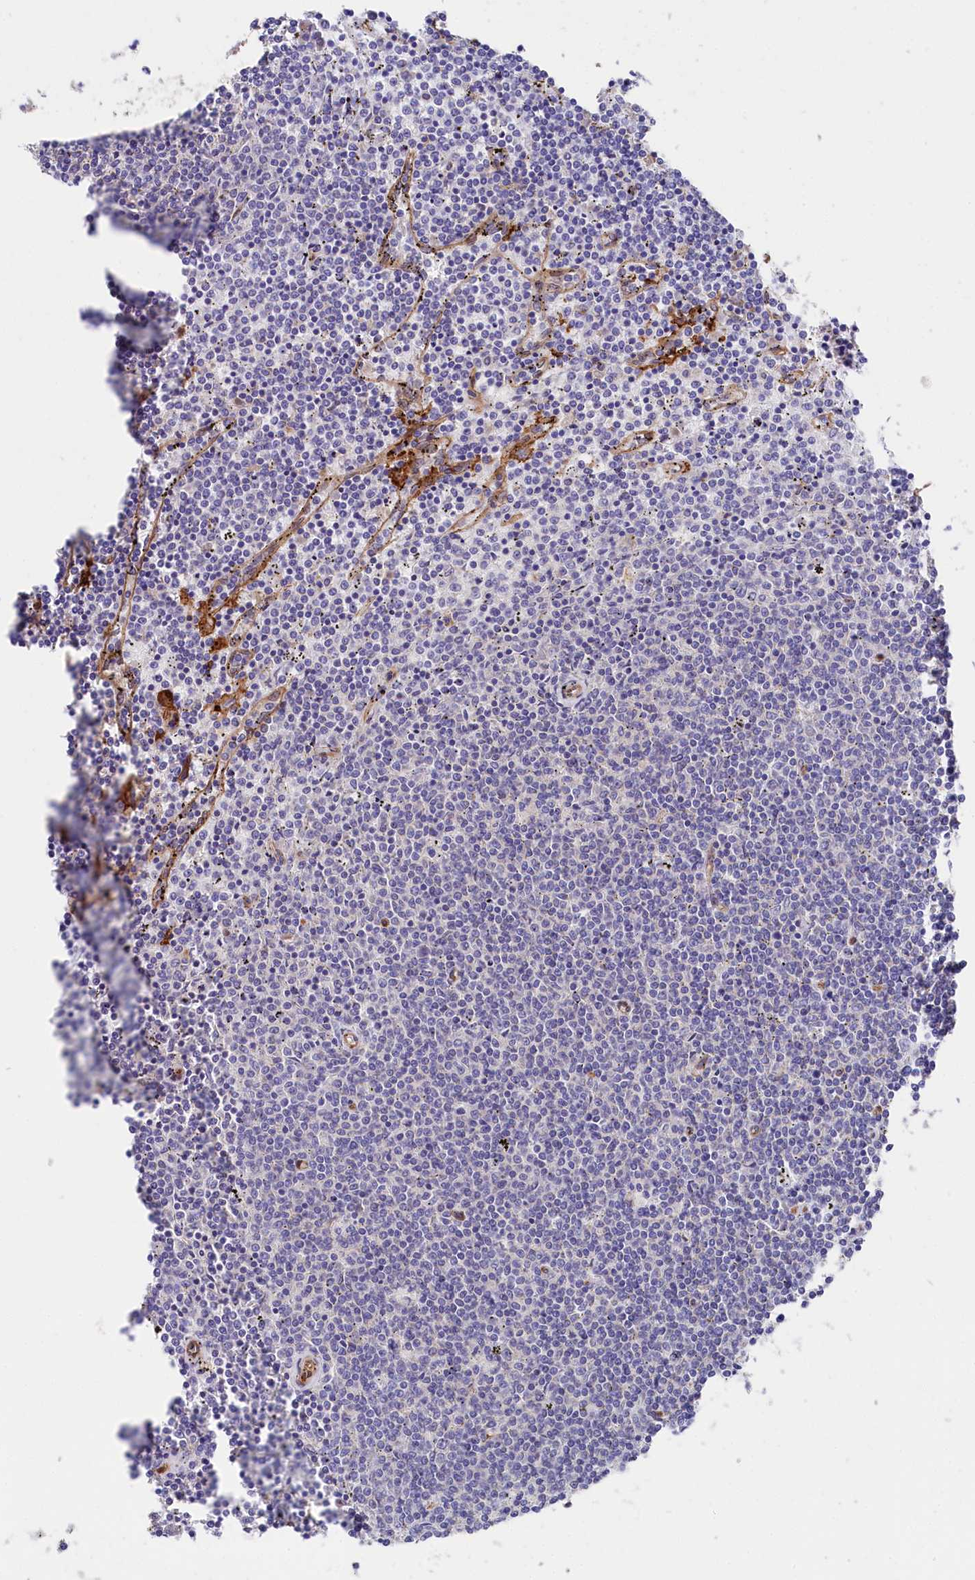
{"staining": {"intensity": "negative", "quantity": "none", "location": "none"}, "tissue": "lymphoma", "cell_type": "Tumor cells", "image_type": "cancer", "snomed": [{"axis": "morphology", "description": "Malignant lymphoma, non-Hodgkin's type, Low grade"}, {"axis": "topography", "description": "Spleen"}], "caption": "An image of human low-grade malignant lymphoma, non-Hodgkin's type is negative for staining in tumor cells.", "gene": "TNKS1BP1", "patient": {"sex": "female", "age": 50}}